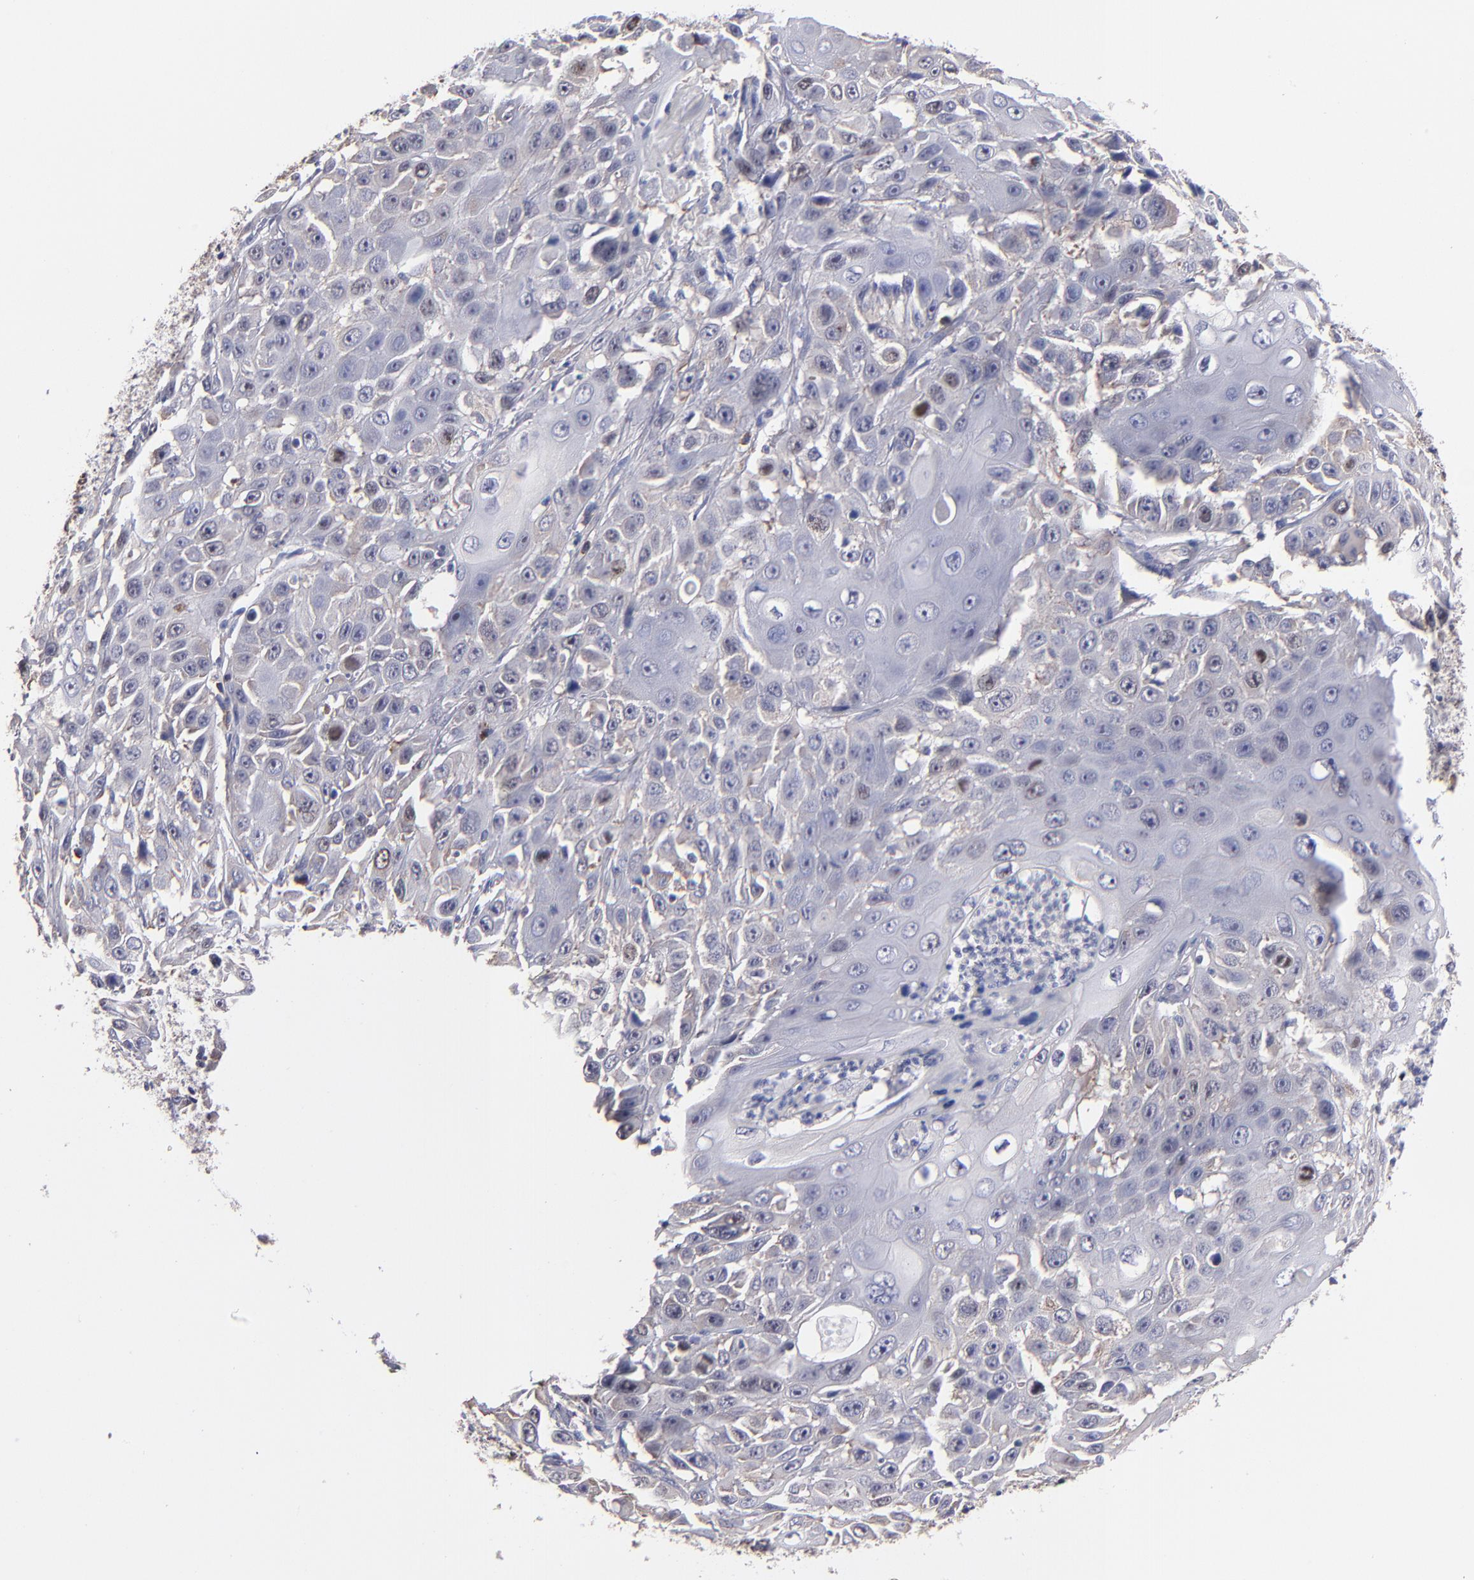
{"staining": {"intensity": "weak", "quantity": "25%-75%", "location": "cytoplasmic/membranous"}, "tissue": "cervical cancer", "cell_type": "Tumor cells", "image_type": "cancer", "snomed": [{"axis": "morphology", "description": "Squamous cell carcinoma, NOS"}, {"axis": "topography", "description": "Cervix"}], "caption": "Cervical squamous cell carcinoma stained for a protein displays weak cytoplasmic/membranous positivity in tumor cells.", "gene": "EIF3L", "patient": {"sex": "female", "age": 39}}